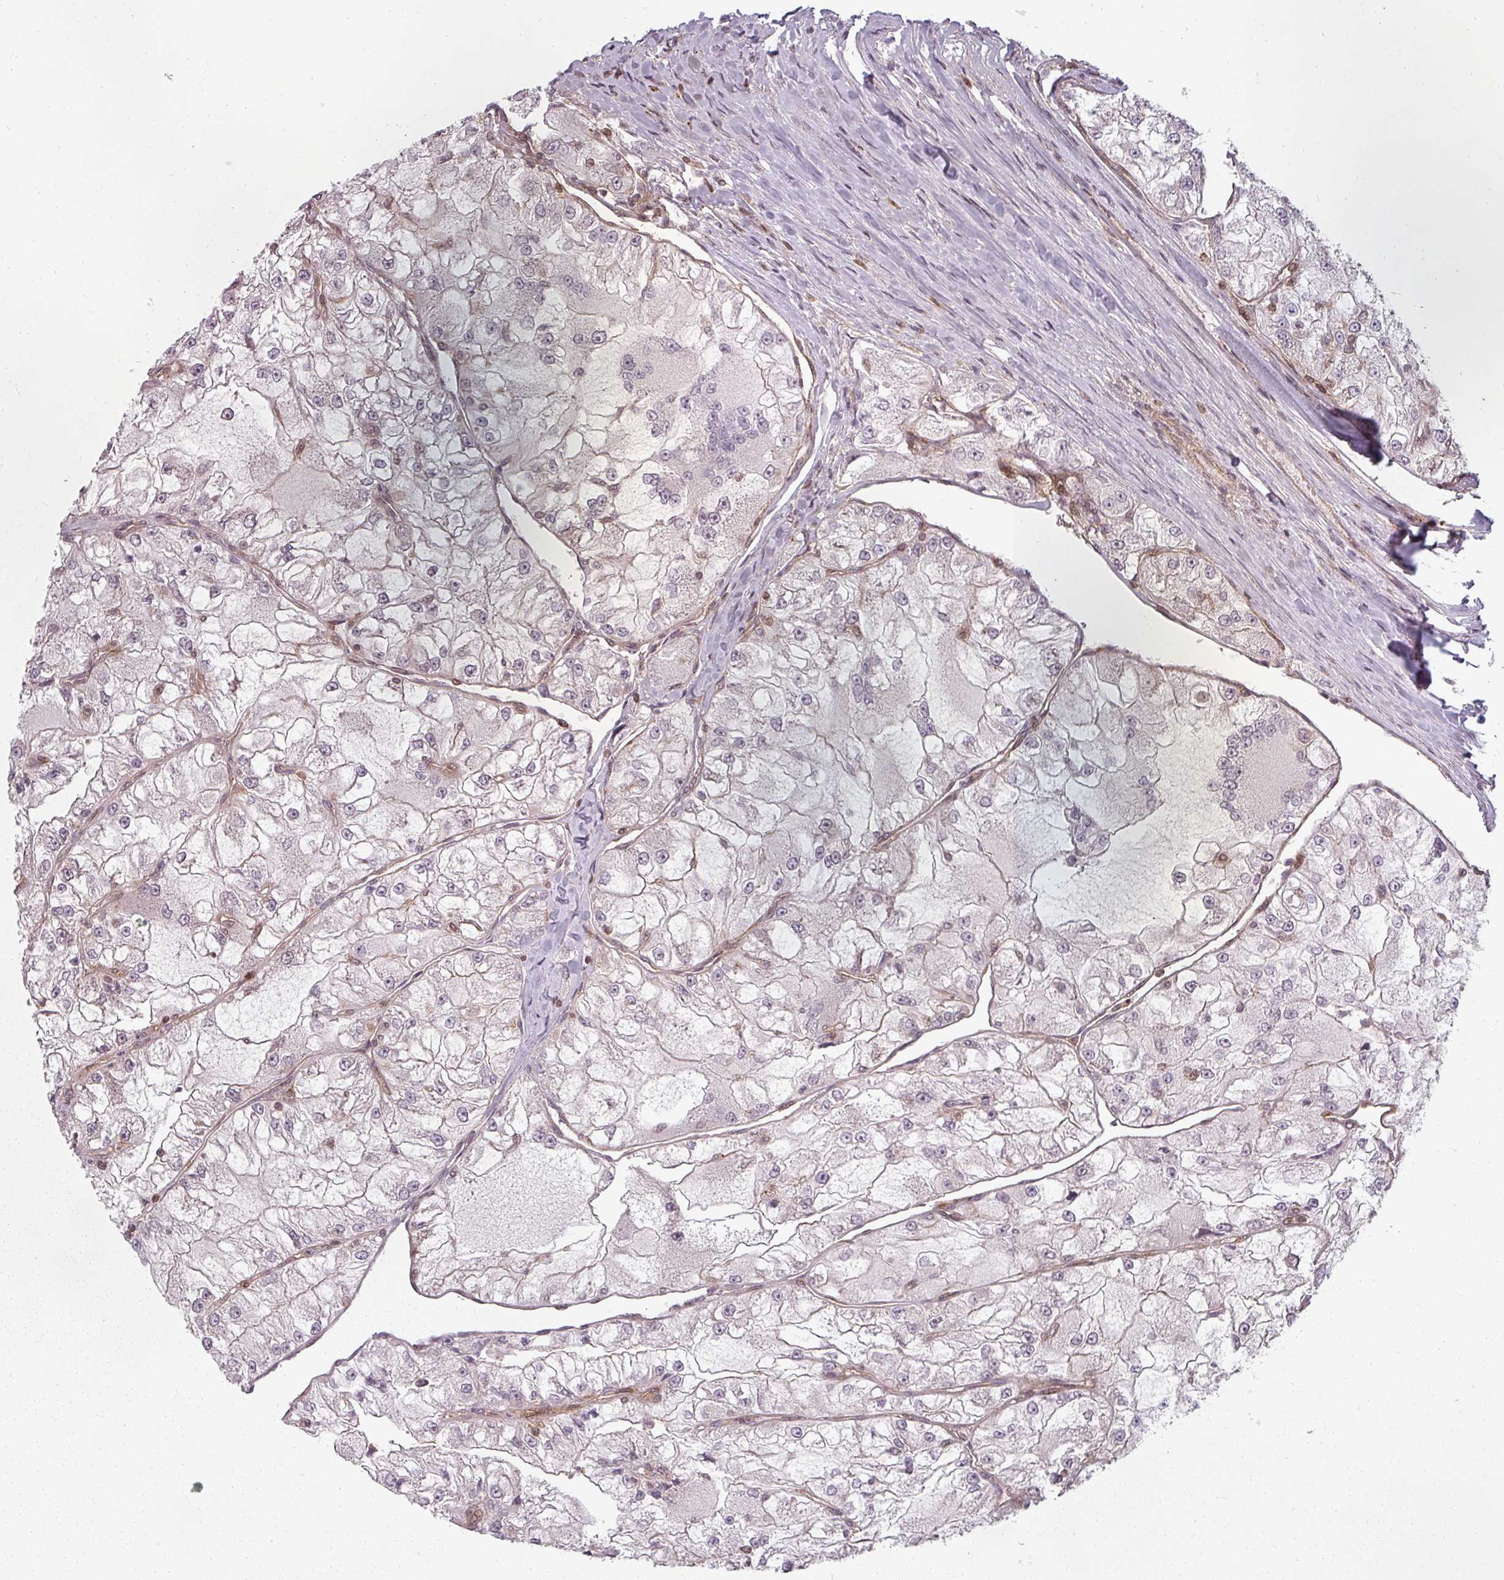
{"staining": {"intensity": "negative", "quantity": "none", "location": "none"}, "tissue": "renal cancer", "cell_type": "Tumor cells", "image_type": "cancer", "snomed": [{"axis": "morphology", "description": "Adenocarcinoma, NOS"}, {"axis": "topography", "description": "Kidney"}], "caption": "A micrograph of renal cancer (adenocarcinoma) stained for a protein exhibits no brown staining in tumor cells.", "gene": "CLIC1", "patient": {"sex": "female", "age": 72}}